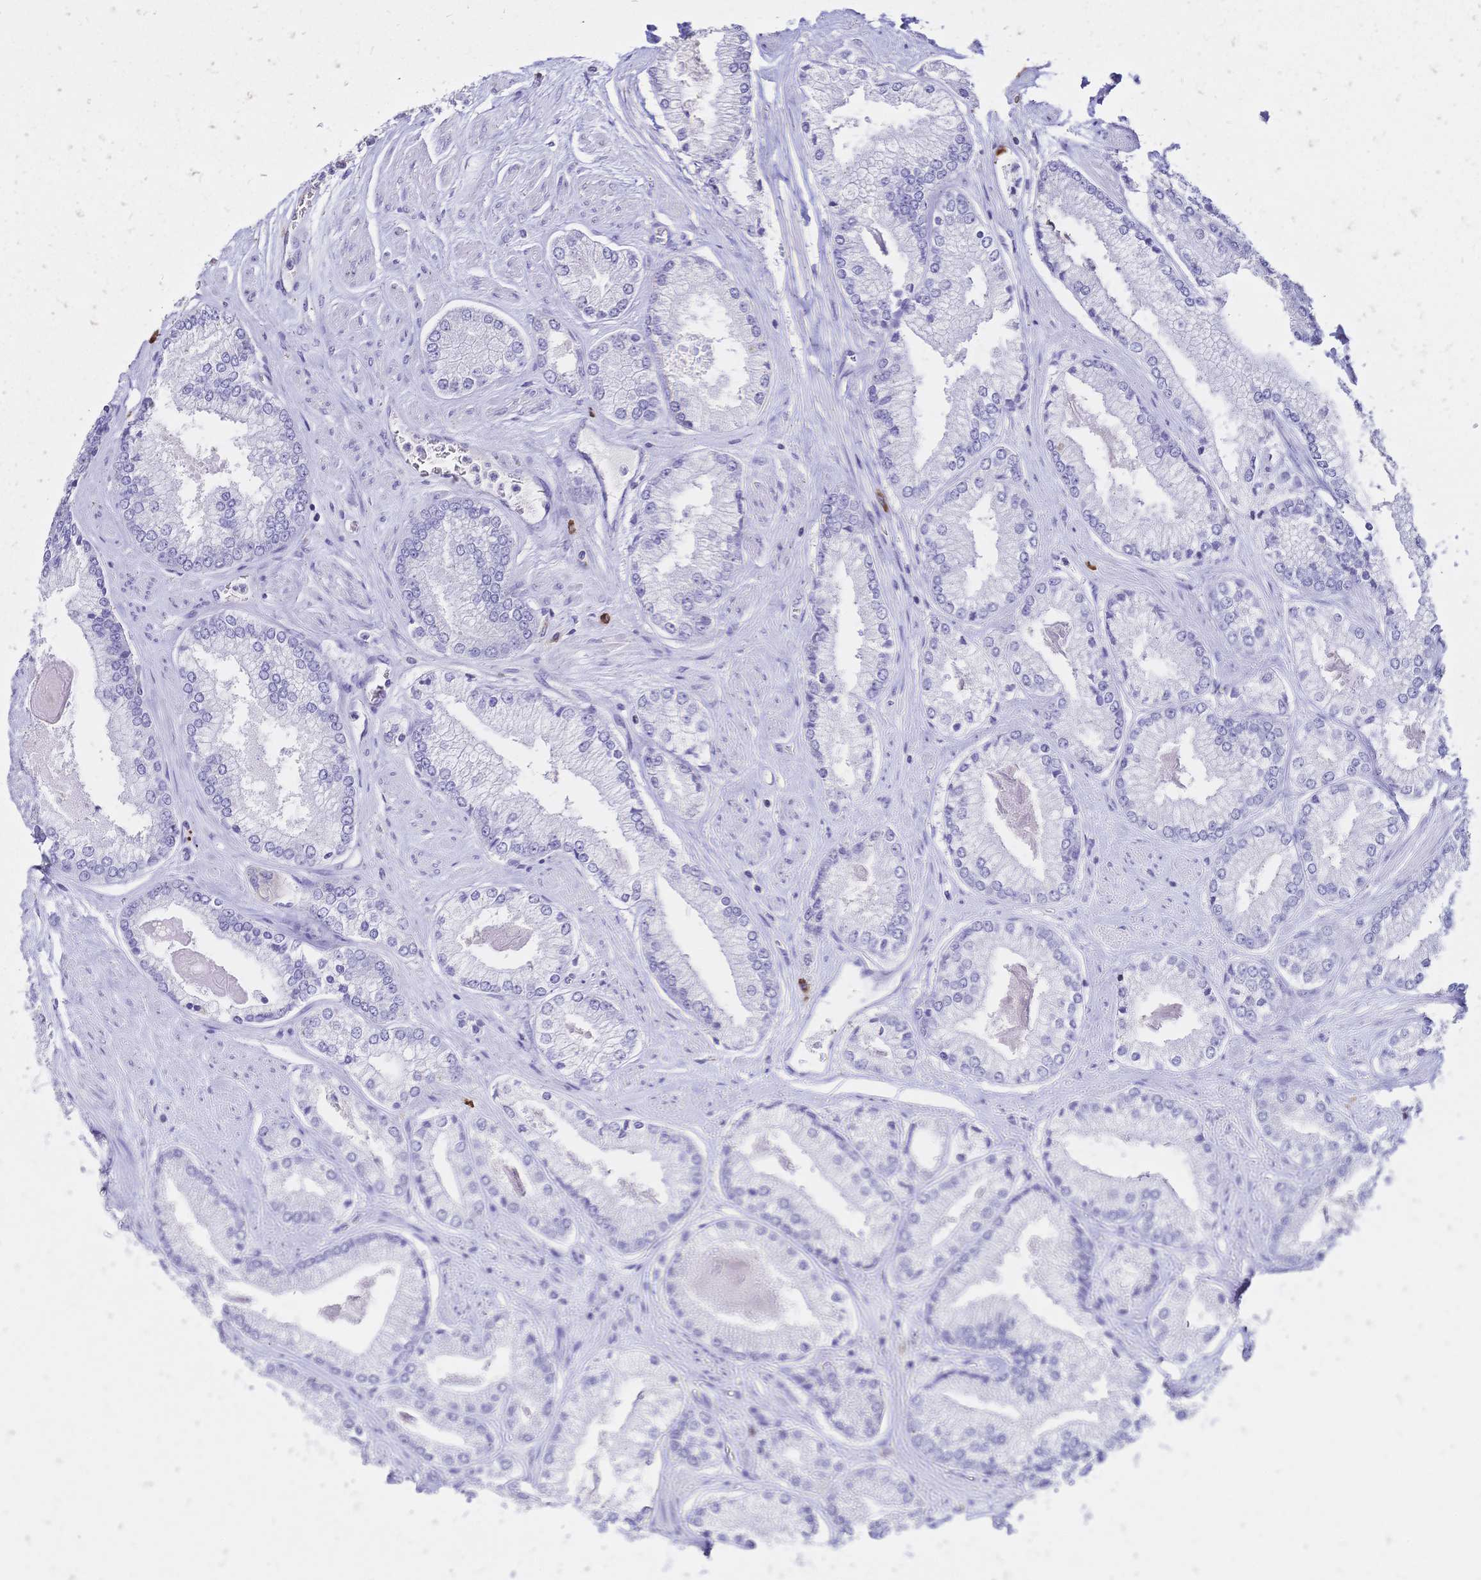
{"staining": {"intensity": "negative", "quantity": "none", "location": "none"}, "tissue": "prostate cancer", "cell_type": "Tumor cells", "image_type": "cancer", "snomed": [{"axis": "morphology", "description": "Adenocarcinoma, Low grade"}, {"axis": "topography", "description": "Prostate"}], "caption": "Immunohistochemistry (IHC) micrograph of human prostate cancer (low-grade adenocarcinoma) stained for a protein (brown), which demonstrates no expression in tumor cells.", "gene": "IL2RA", "patient": {"sex": "male", "age": 67}}